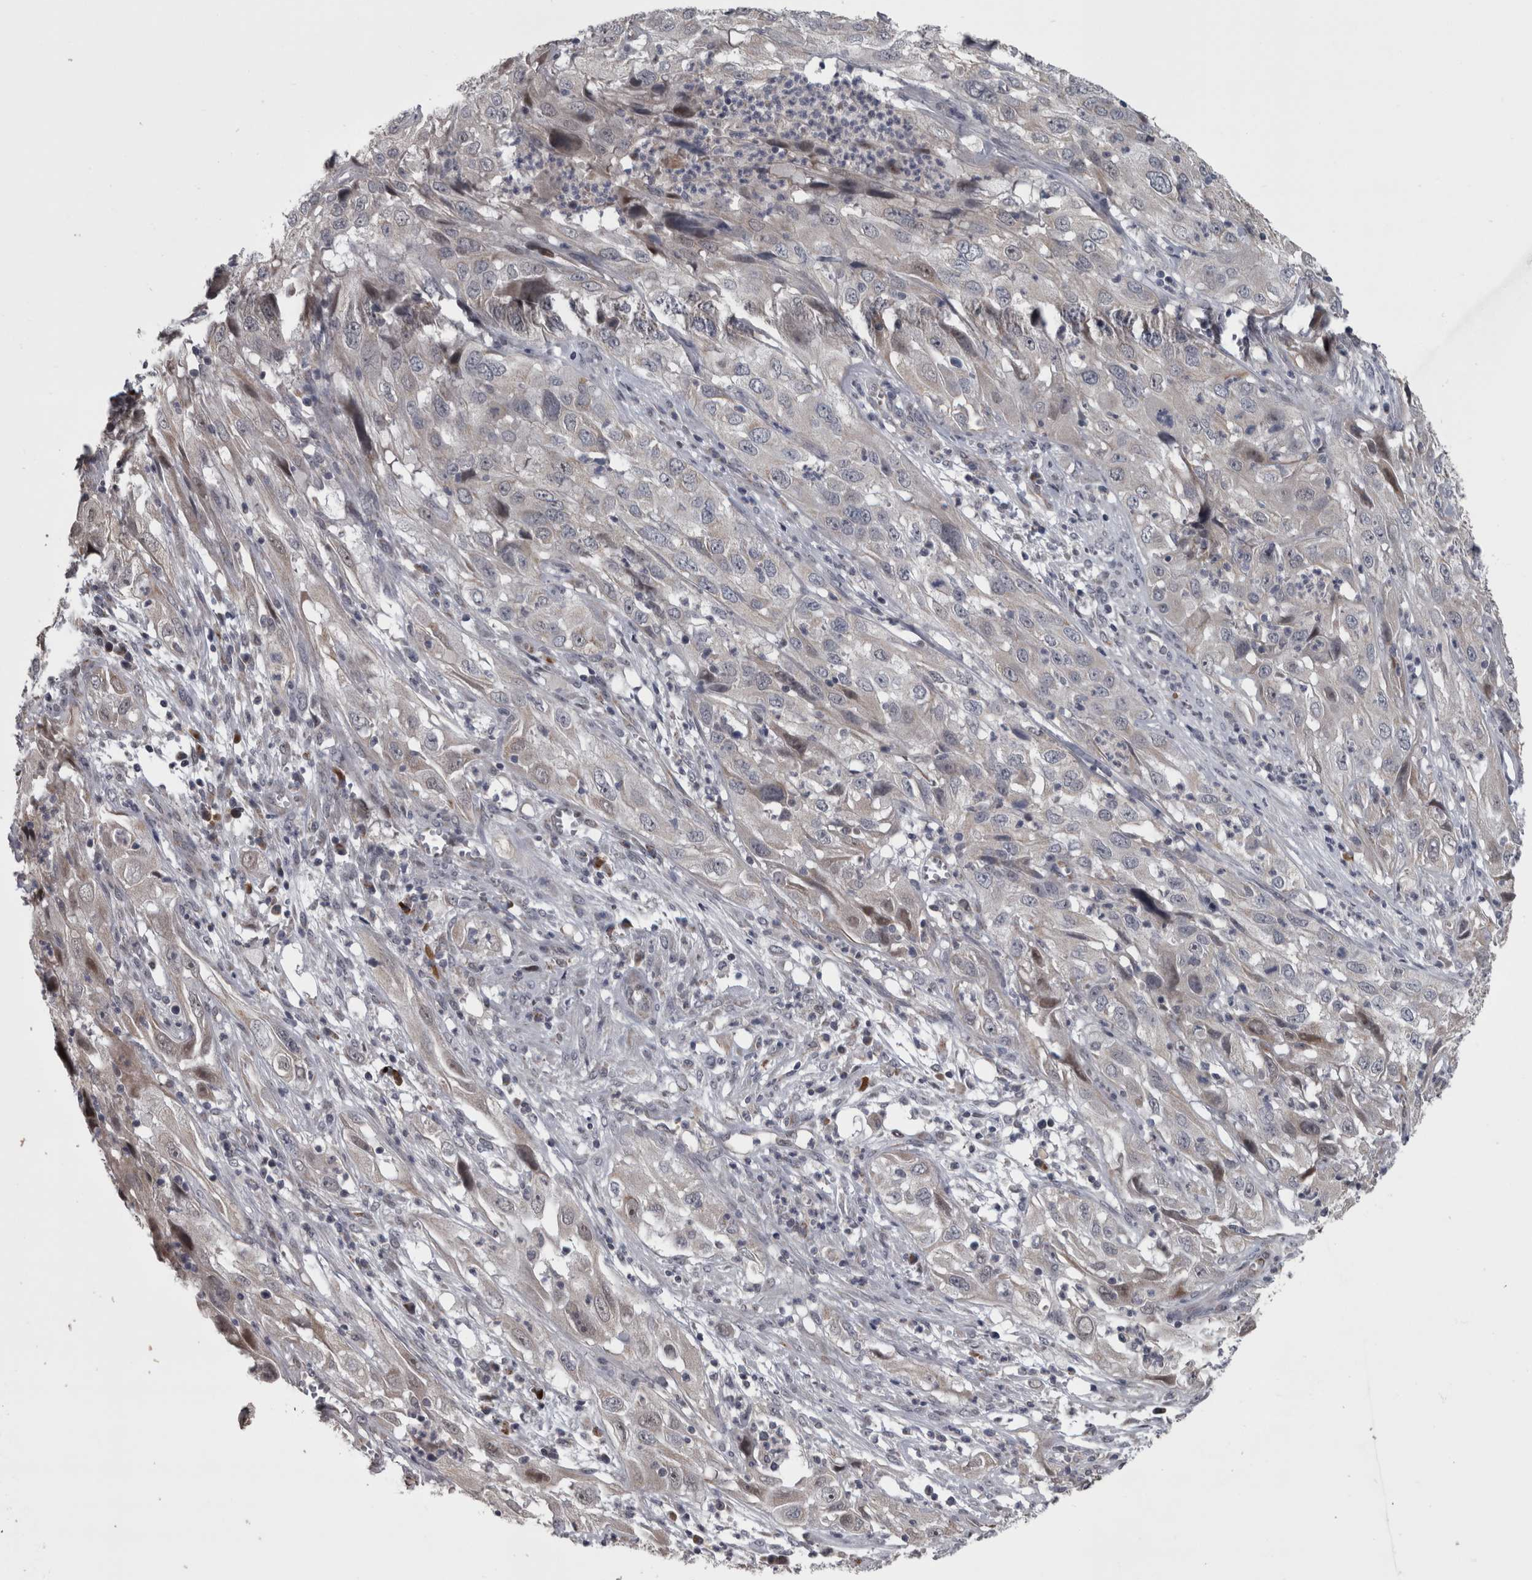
{"staining": {"intensity": "negative", "quantity": "none", "location": "none"}, "tissue": "cervical cancer", "cell_type": "Tumor cells", "image_type": "cancer", "snomed": [{"axis": "morphology", "description": "Squamous cell carcinoma, NOS"}, {"axis": "topography", "description": "Cervix"}], "caption": "High magnification brightfield microscopy of cervical cancer stained with DAB (brown) and counterstained with hematoxylin (blue): tumor cells show no significant positivity.", "gene": "DBT", "patient": {"sex": "female", "age": 32}}